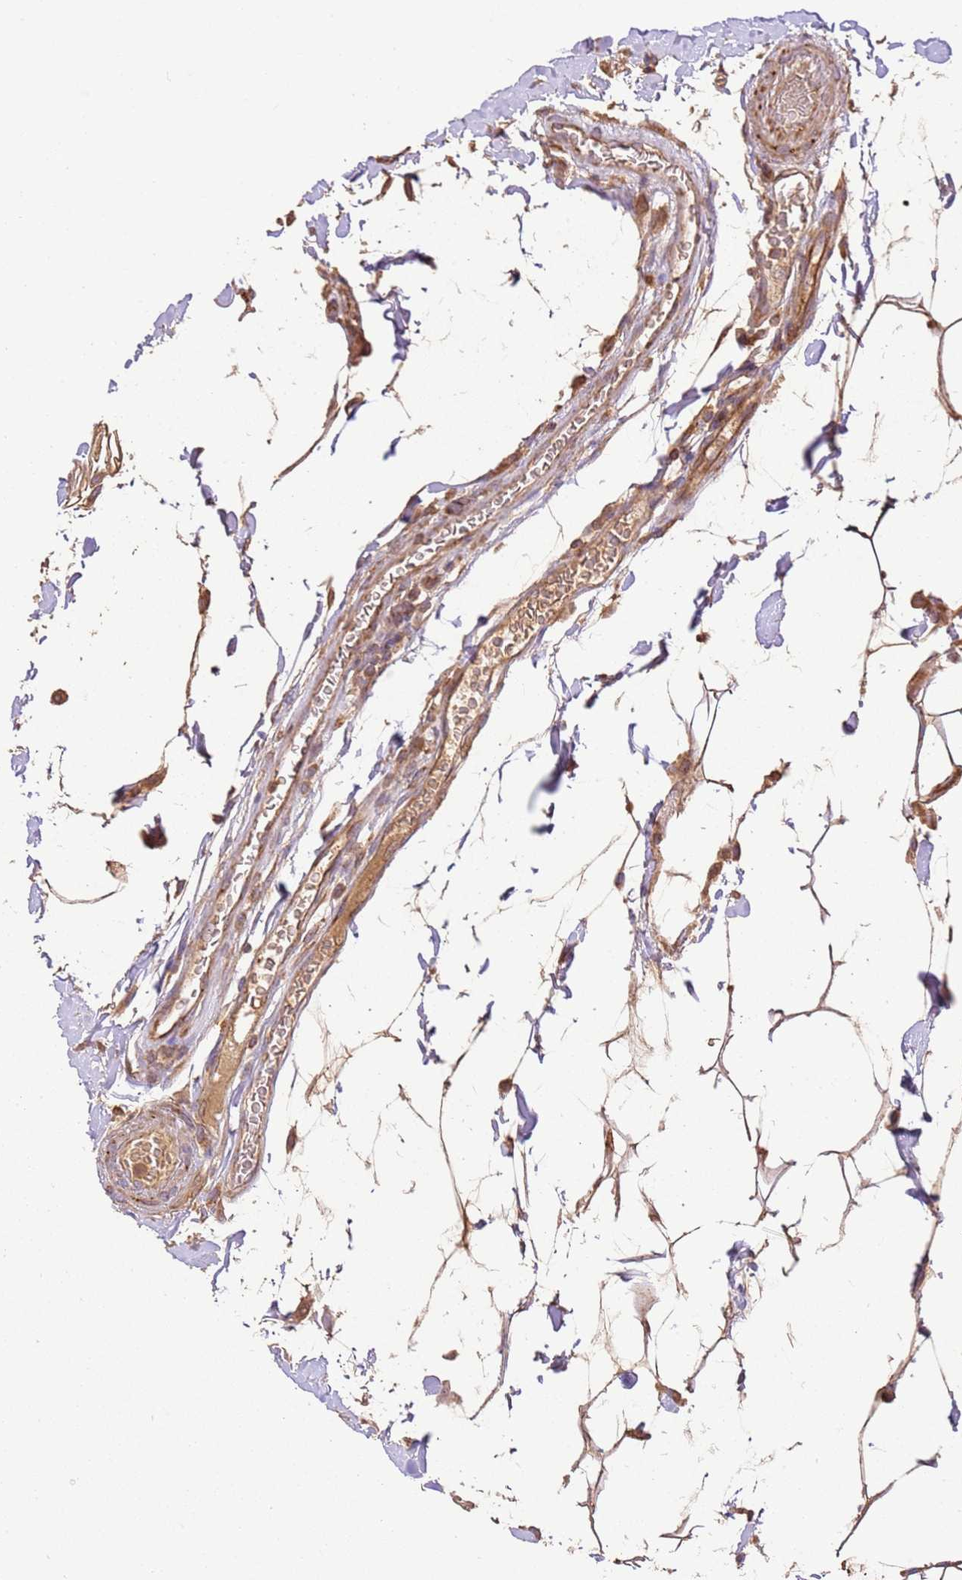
{"staining": {"intensity": "weak", "quantity": ">75%", "location": "cytoplasmic/membranous"}, "tissue": "colon", "cell_type": "Endothelial cells", "image_type": "normal", "snomed": [{"axis": "morphology", "description": "Normal tissue, NOS"}, {"axis": "topography", "description": "Colon"}], "caption": "This image shows IHC staining of unremarkable colon, with low weak cytoplasmic/membranous expression in approximately >75% of endothelial cells.", "gene": "LRRC28", "patient": {"sex": "female", "age": 79}}